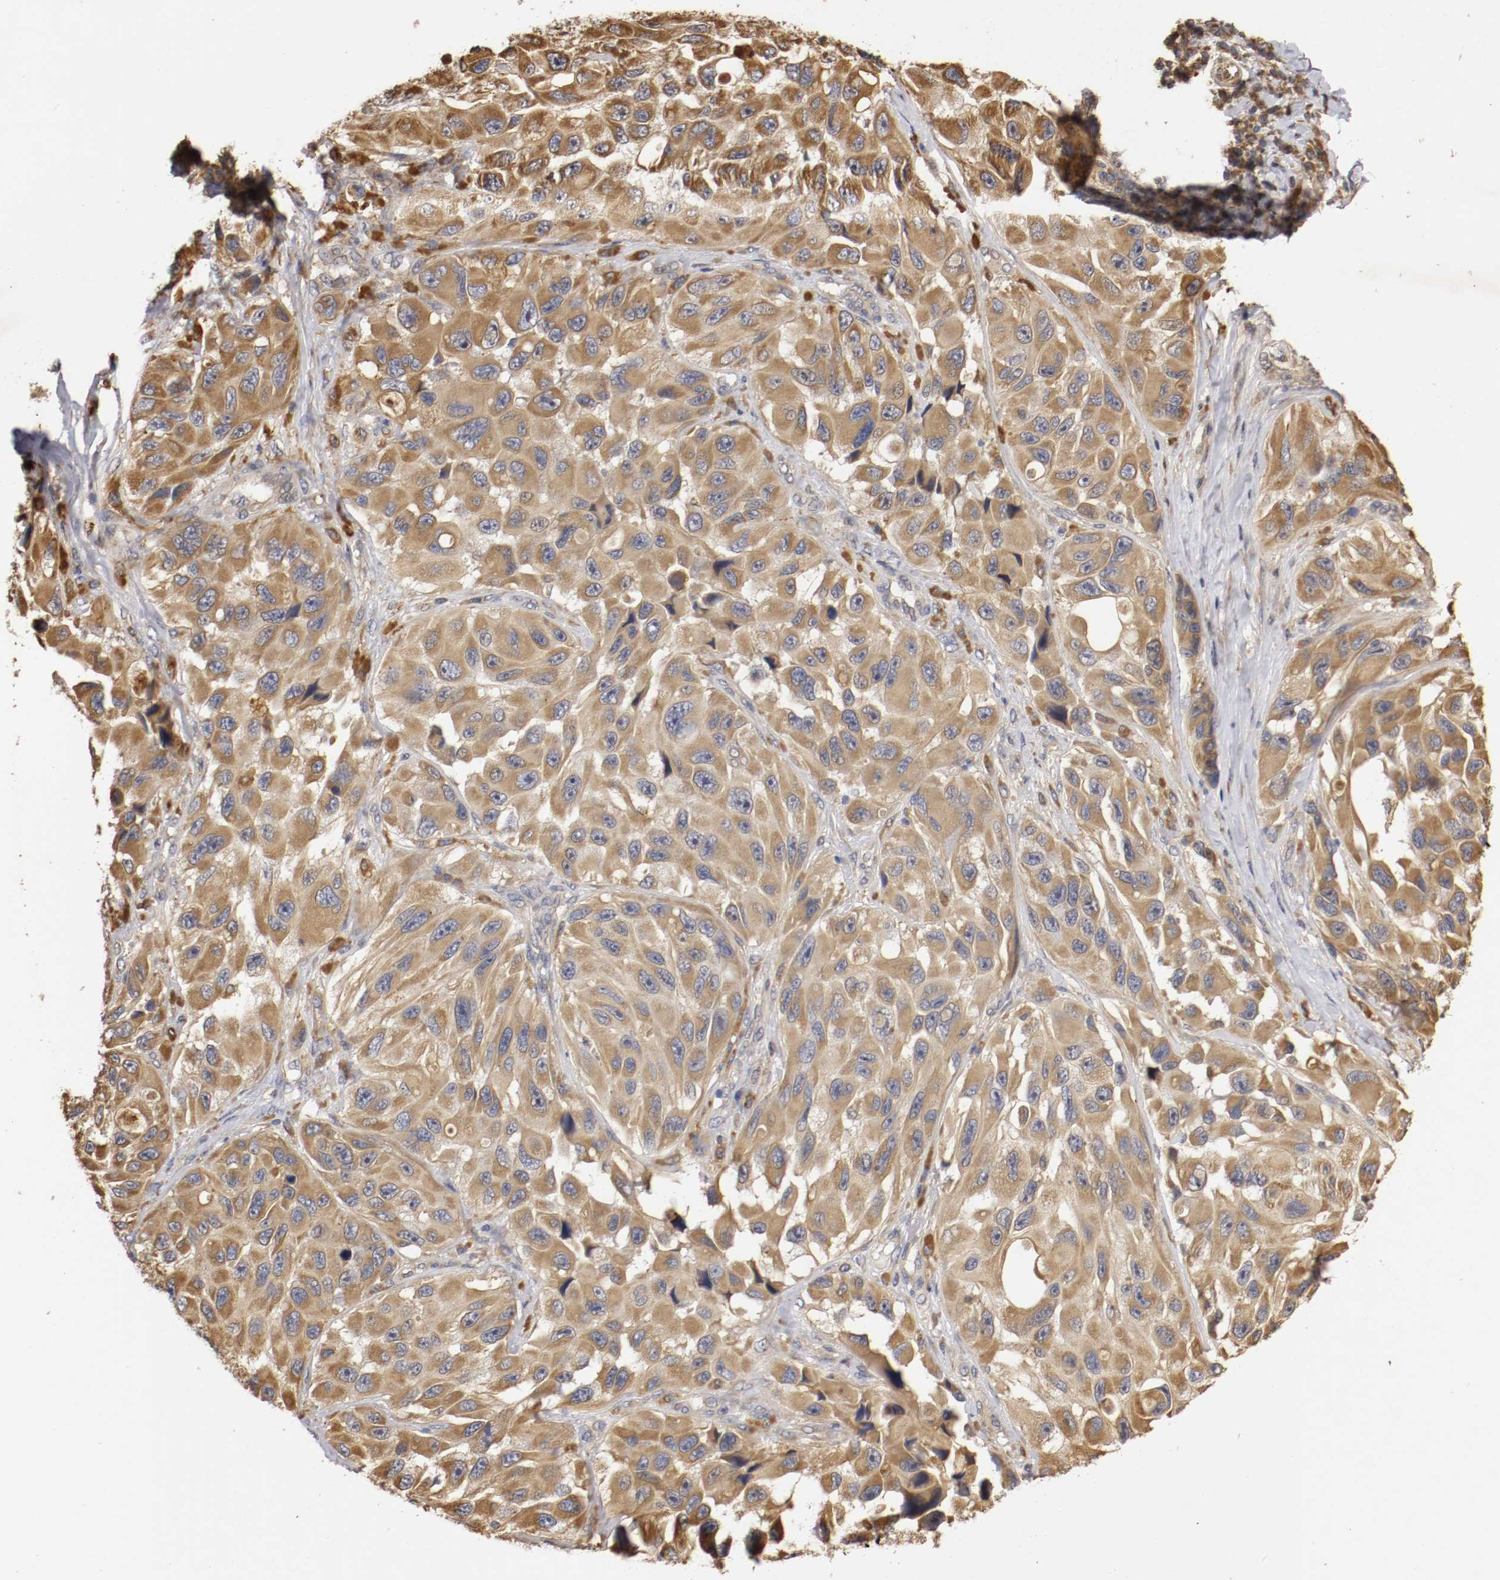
{"staining": {"intensity": "strong", "quantity": ">75%", "location": "cytoplasmic/membranous"}, "tissue": "melanoma", "cell_type": "Tumor cells", "image_type": "cancer", "snomed": [{"axis": "morphology", "description": "Malignant melanoma, NOS"}, {"axis": "topography", "description": "Skin"}], "caption": "Approximately >75% of tumor cells in human melanoma show strong cytoplasmic/membranous protein expression as visualized by brown immunohistochemical staining.", "gene": "VEZT", "patient": {"sex": "female", "age": 73}}